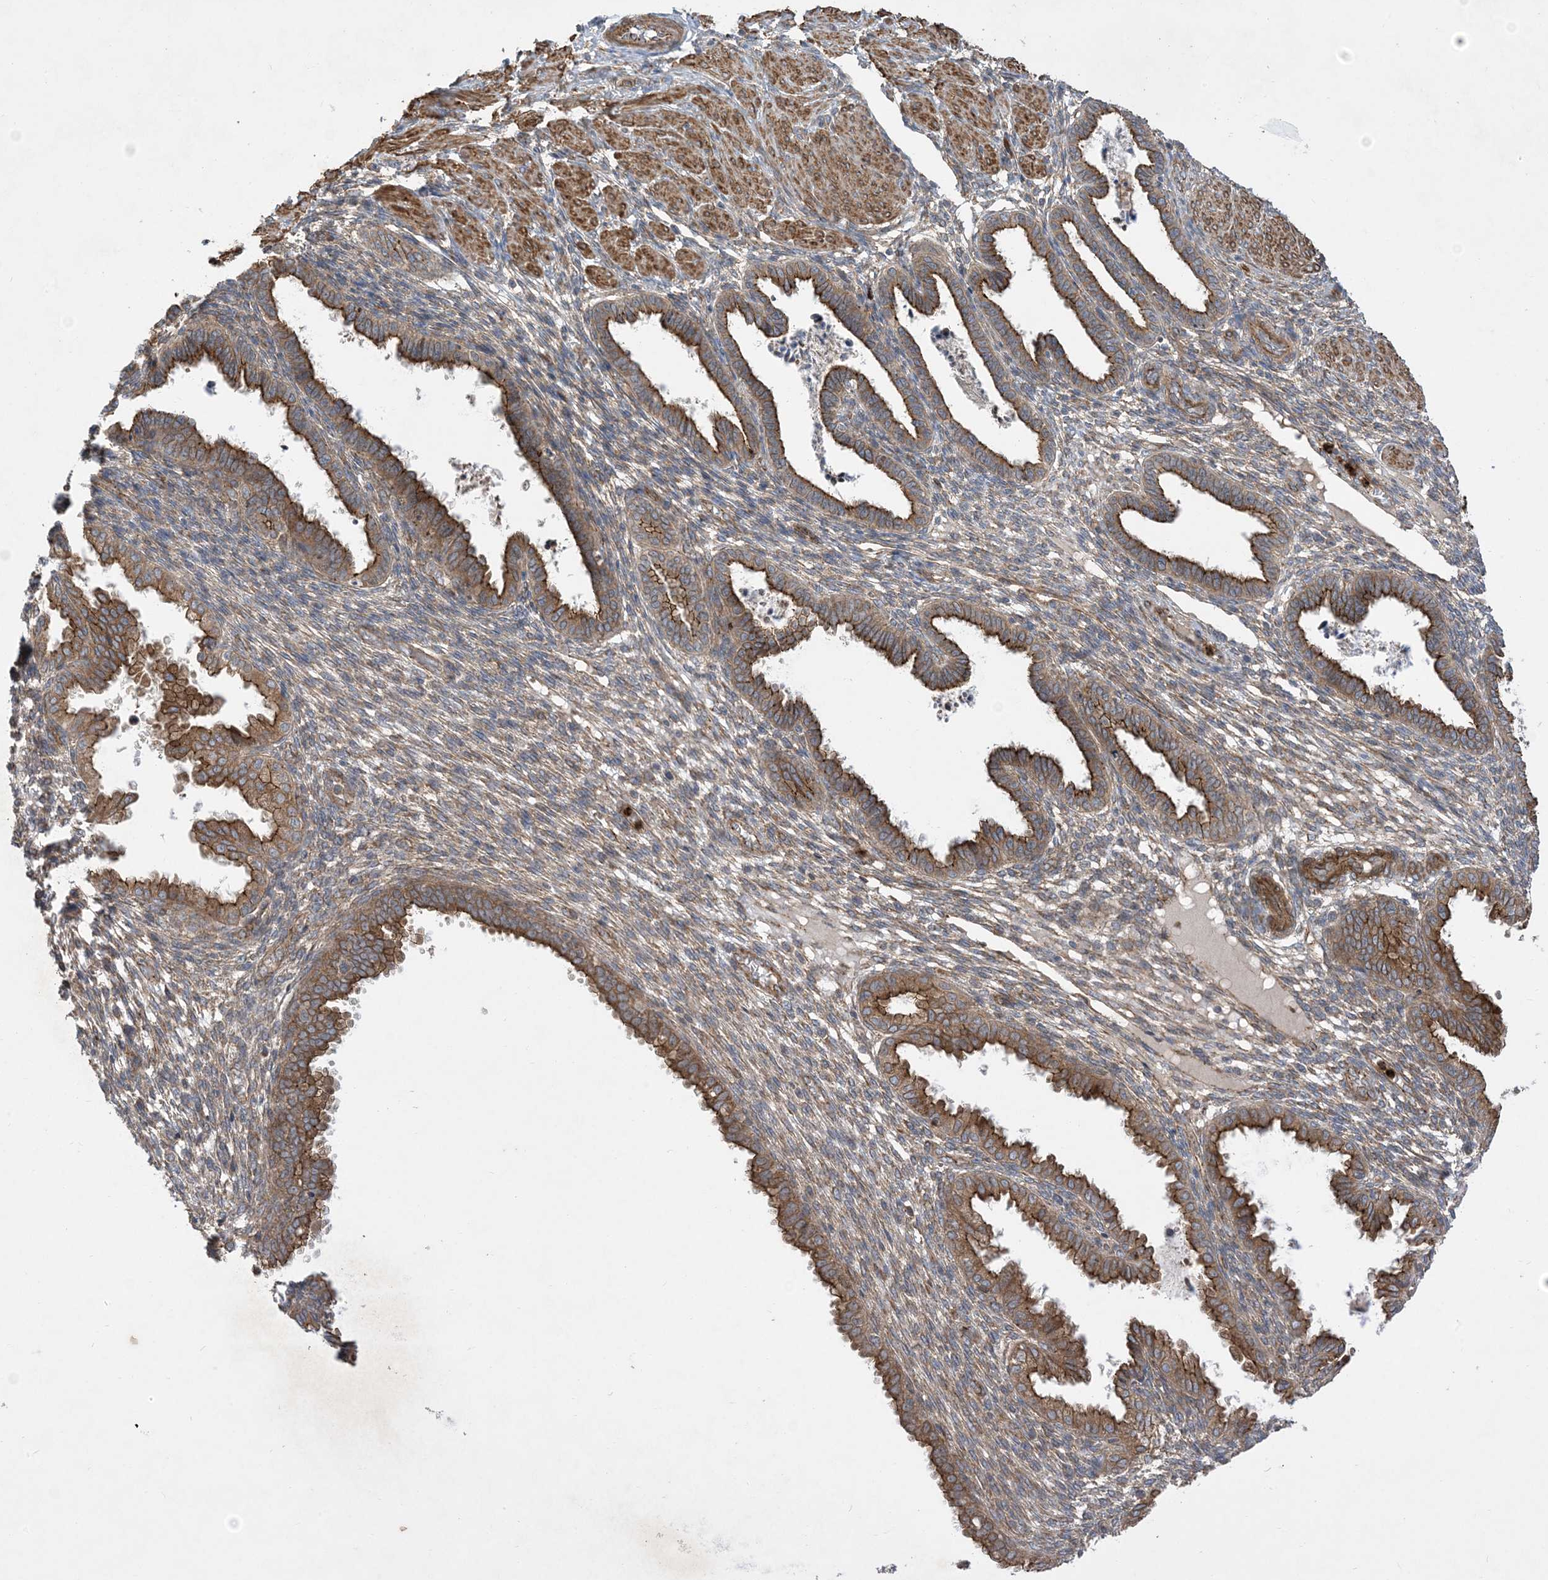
{"staining": {"intensity": "weak", "quantity": "25%-75%", "location": "cytoplasmic/membranous"}, "tissue": "endometrium", "cell_type": "Cells in endometrial stroma", "image_type": "normal", "snomed": [{"axis": "morphology", "description": "Normal tissue, NOS"}, {"axis": "topography", "description": "Endometrium"}], "caption": "Weak cytoplasmic/membranous protein expression is appreciated in approximately 25%-75% of cells in endometrial stroma in endometrium.", "gene": "OTOP1", "patient": {"sex": "female", "age": 33}}